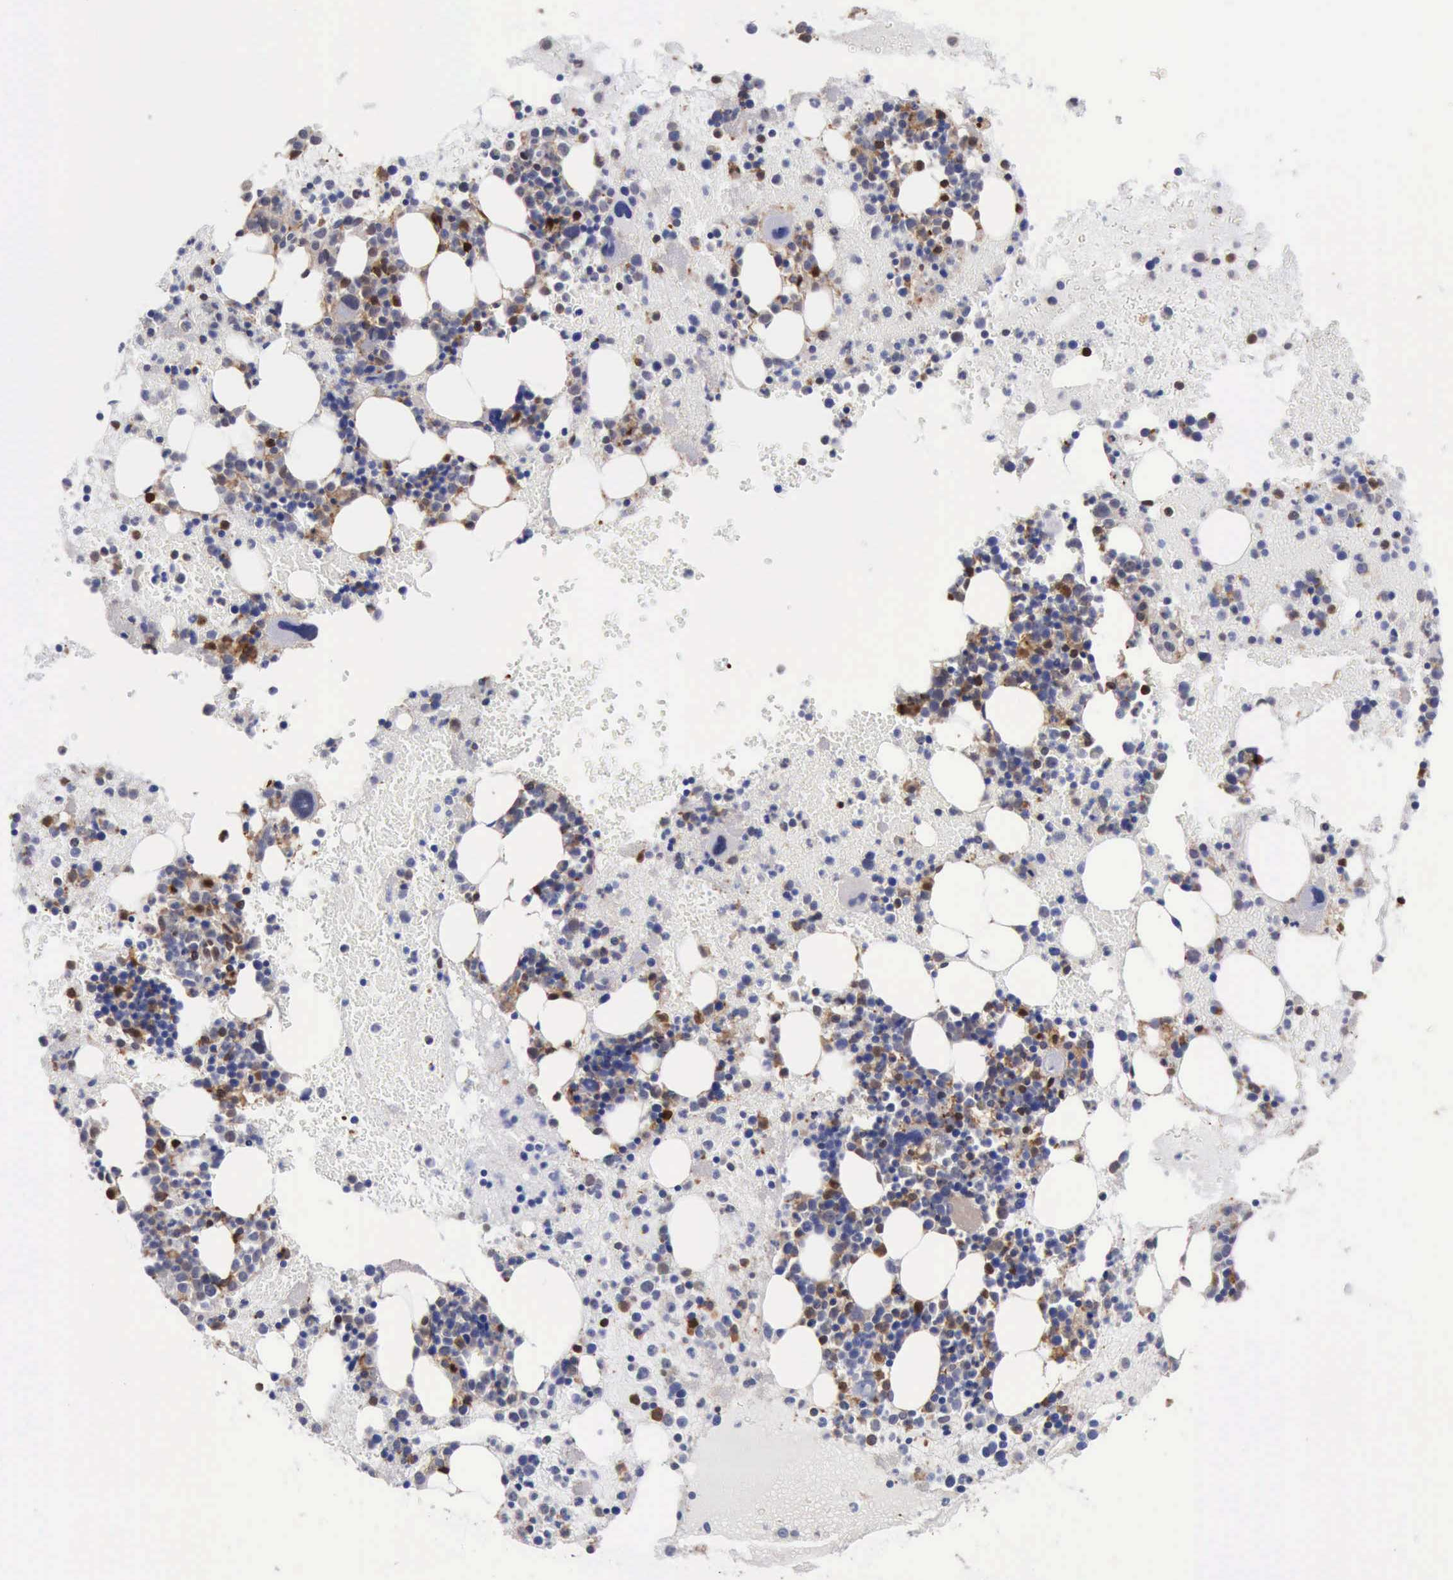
{"staining": {"intensity": "moderate", "quantity": "25%-75%", "location": "cytoplasmic/membranous,nuclear"}, "tissue": "bone marrow", "cell_type": "Hematopoietic cells", "image_type": "normal", "snomed": [{"axis": "morphology", "description": "Normal tissue, NOS"}, {"axis": "topography", "description": "Bone marrow"}], "caption": "Immunohistochemical staining of benign human bone marrow exhibits moderate cytoplasmic/membranous,nuclear protein staining in approximately 25%-75% of hematopoietic cells.", "gene": "STAT1", "patient": {"sex": "male", "age": 15}}